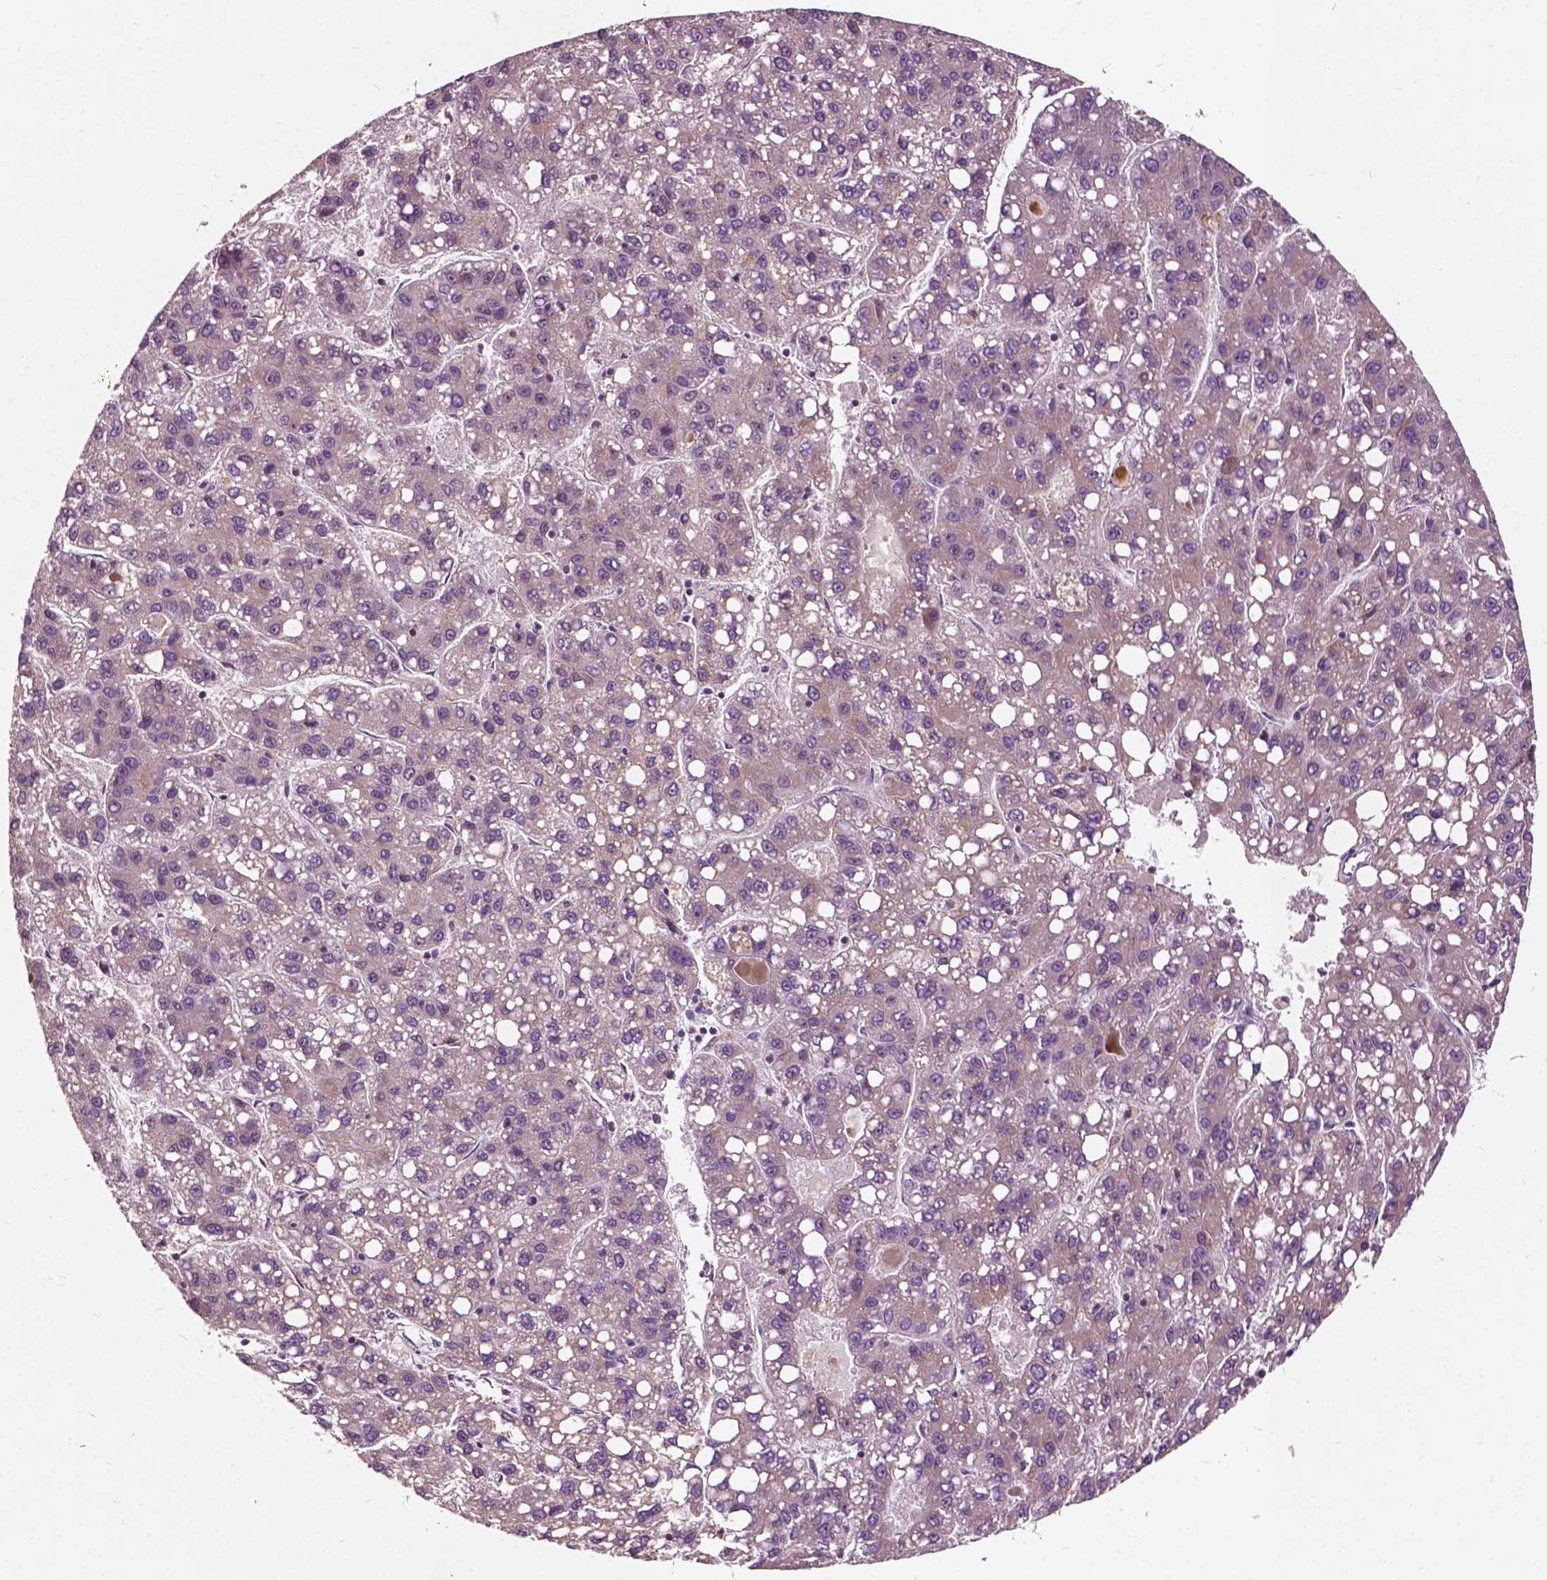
{"staining": {"intensity": "weak", "quantity": "<25%", "location": "cytoplasmic/membranous,nuclear"}, "tissue": "liver cancer", "cell_type": "Tumor cells", "image_type": "cancer", "snomed": [{"axis": "morphology", "description": "Carcinoma, Hepatocellular, NOS"}, {"axis": "topography", "description": "Liver"}], "caption": "Protein analysis of liver cancer (hepatocellular carcinoma) shows no significant expression in tumor cells. The staining was performed using DAB to visualize the protein expression in brown, while the nuclei were stained in blue with hematoxylin (Magnification: 20x).", "gene": "ODF3L2", "patient": {"sex": "female", "age": 82}}